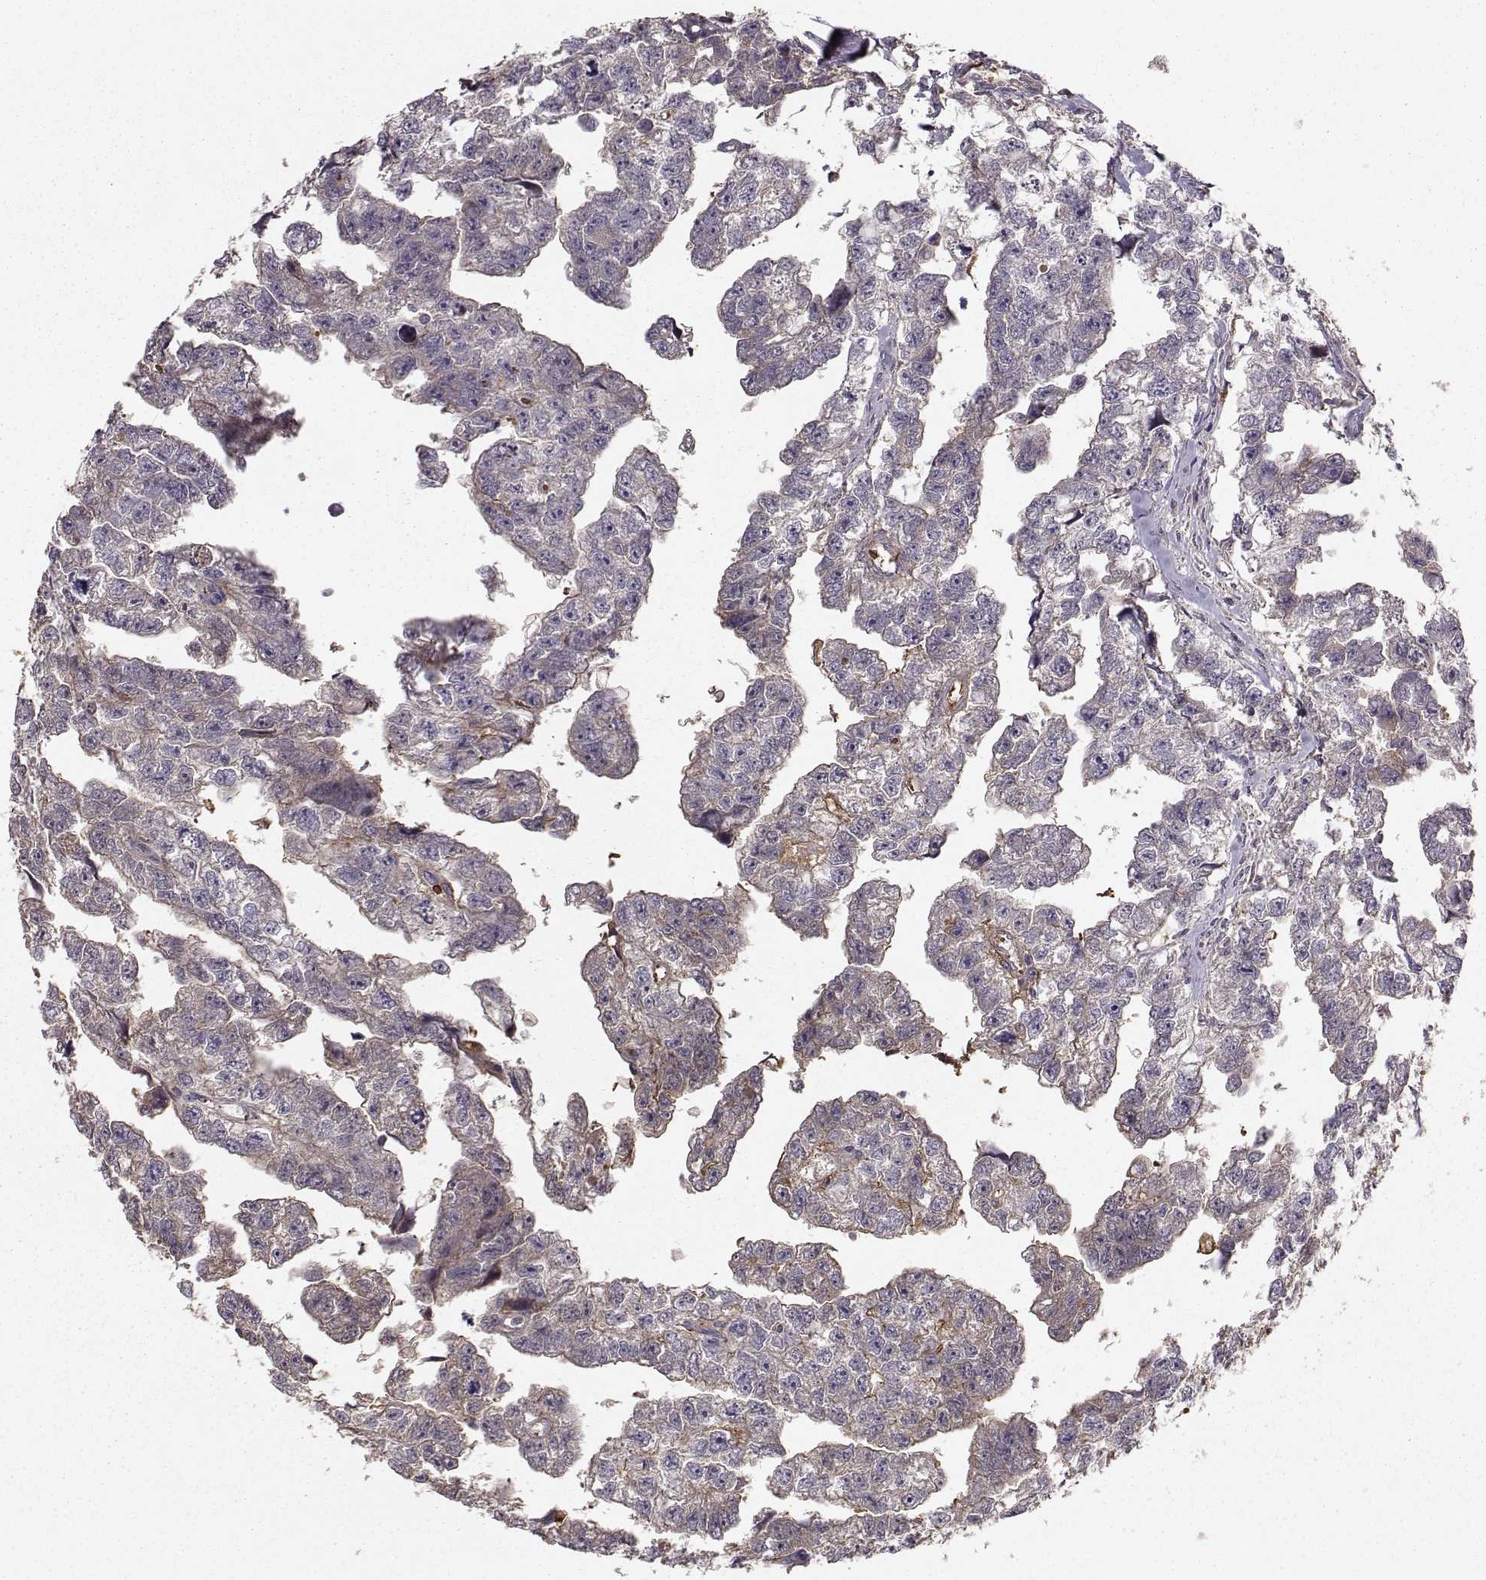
{"staining": {"intensity": "weak", "quantity": "<25%", "location": "cytoplasmic/membranous"}, "tissue": "testis cancer", "cell_type": "Tumor cells", "image_type": "cancer", "snomed": [{"axis": "morphology", "description": "Carcinoma, Embryonal, NOS"}, {"axis": "morphology", "description": "Teratoma, malignant, NOS"}, {"axis": "topography", "description": "Testis"}], "caption": "This is an IHC image of human testis cancer (malignant teratoma). There is no staining in tumor cells.", "gene": "WNT6", "patient": {"sex": "male", "age": 44}}